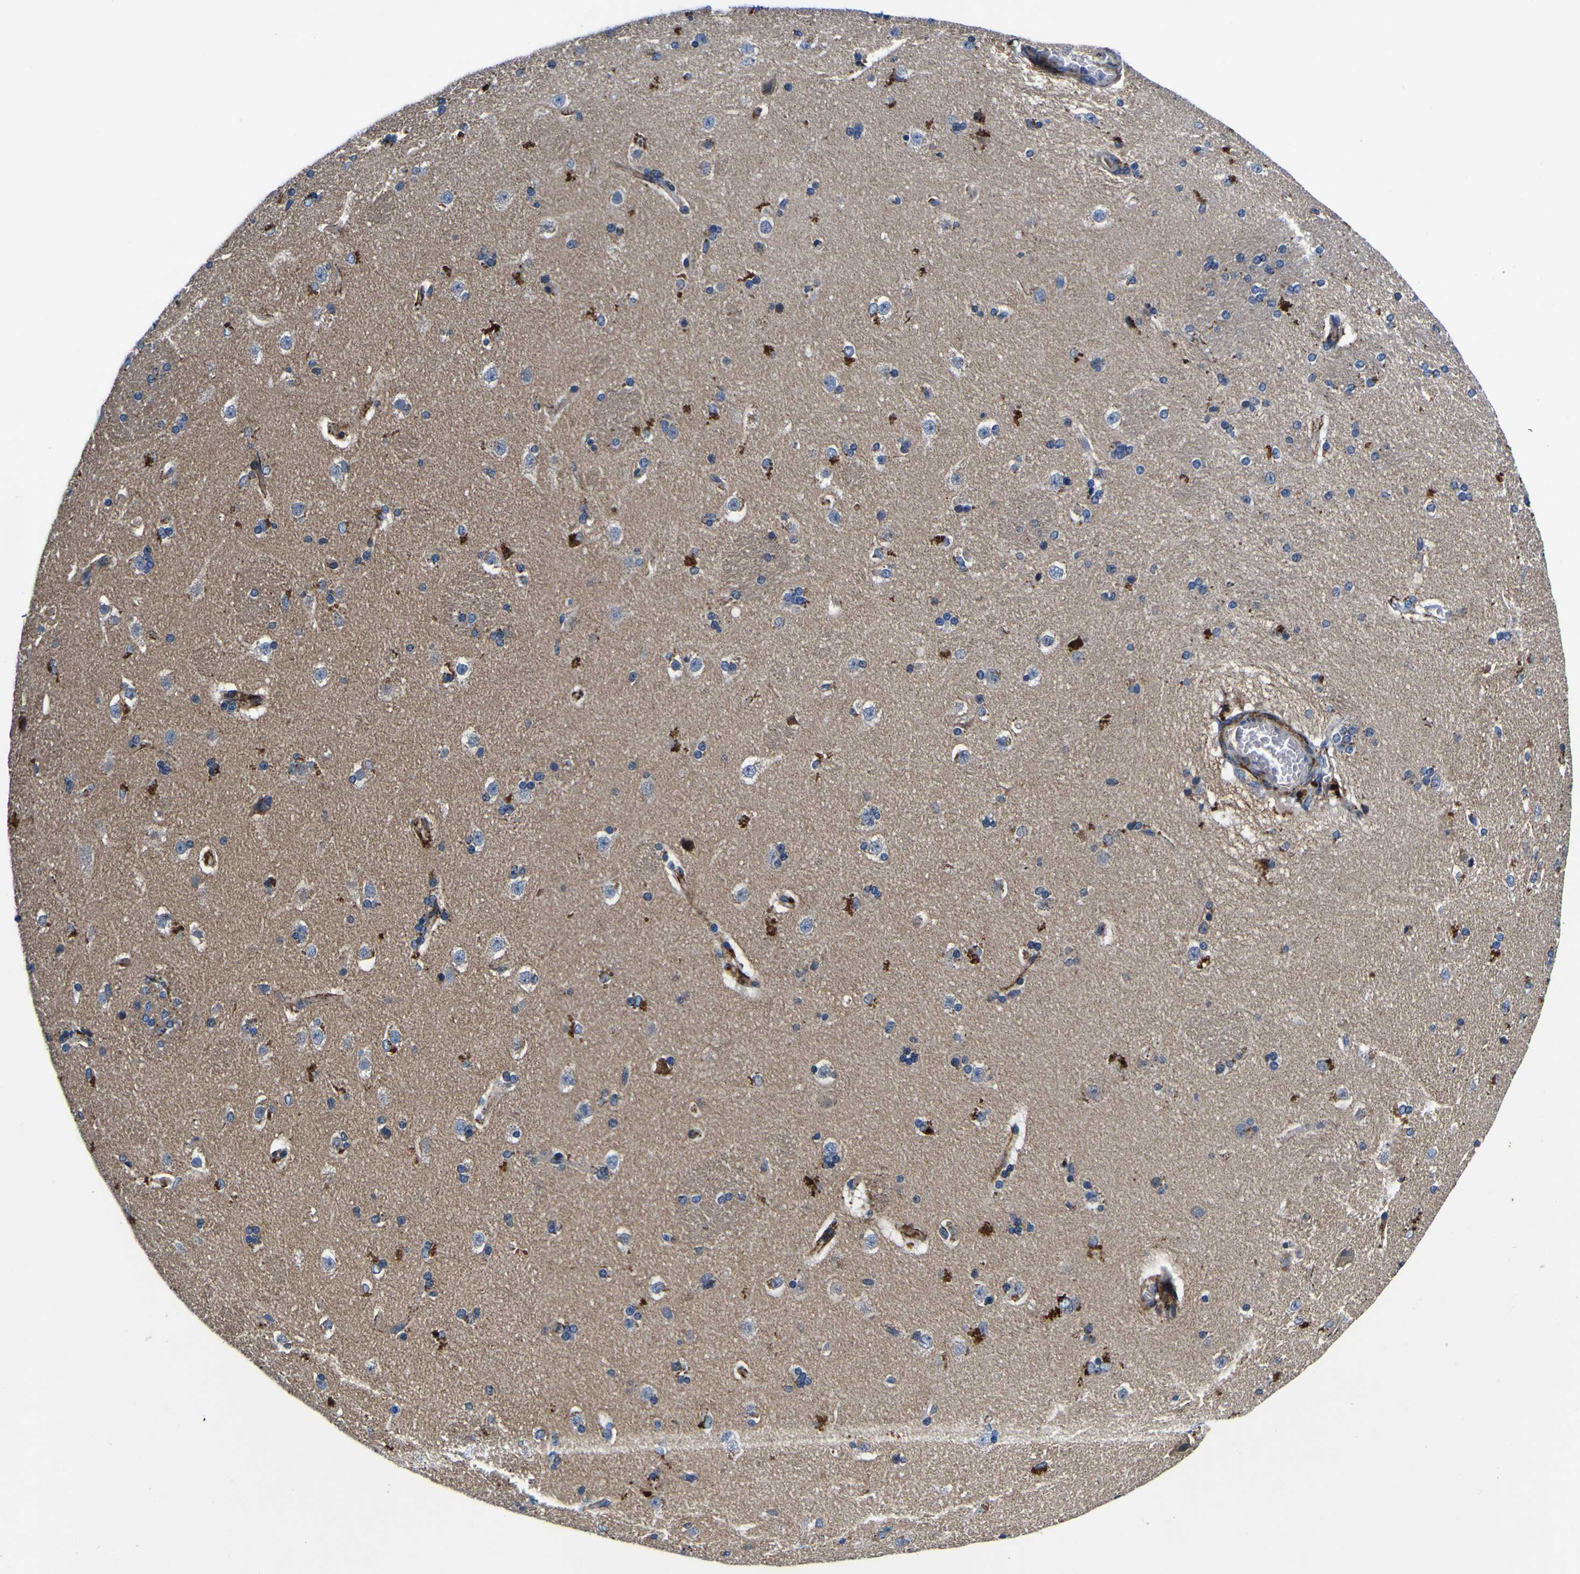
{"staining": {"intensity": "moderate", "quantity": "<25%", "location": "cytoplasmic/membranous"}, "tissue": "caudate", "cell_type": "Glial cells", "image_type": "normal", "snomed": [{"axis": "morphology", "description": "Normal tissue, NOS"}, {"axis": "topography", "description": "Lateral ventricle wall"}], "caption": "High-power microscopy captured an immunohistochemistry image of normal caudate, revealing moderate cytoplasmic/membranous positivity in approximately <25% of glial cells. The staining was performed using DAB (3,3'-diaminobenzidine) to visualize the protein expression in brown, while the nuclei were stained in blue with hematoxylin (Magnification: 20x).", "gene": "AGAP3", "patient": {"sex": "female", "age": 19}}